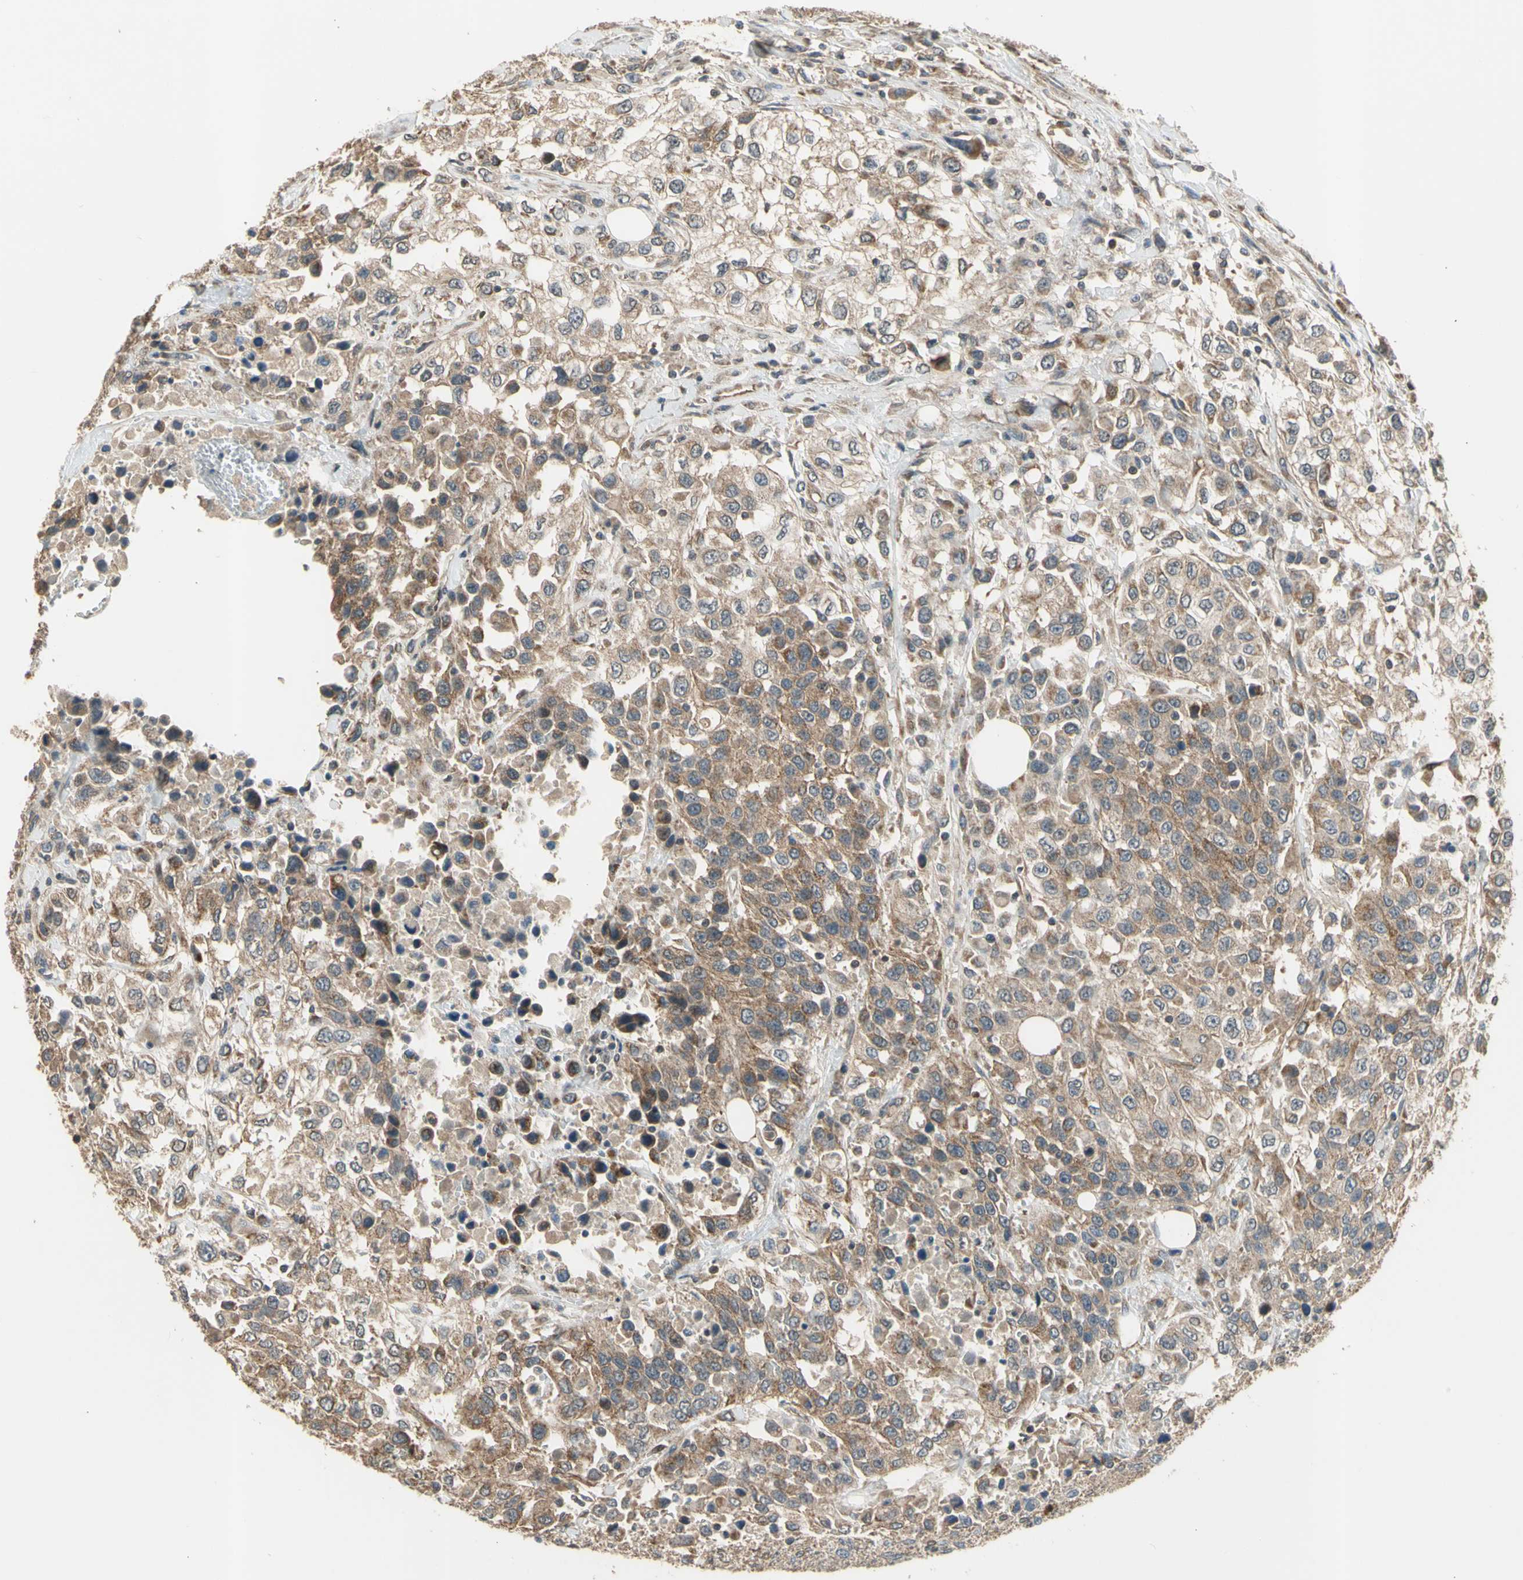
{"staining": {"intensity": "moderate", "quantity": "25%-75%", "location": "cytoplasmic/membranous"}, "tissue": "urothelial cancer", "cell_type": "Tumor cells", "image_type": "cancer", "snomed": [{"axis": "morphology", "description": "Urothelial carcinoma, High grade"}, {"axis": "topography", "description": "Urinary bladder"}], "caption": "This is an image of IHC staining of urothelial cancer, which shows moderate staining in the cytoplasmic/membranous of tumor cells.", "gene": "EFNB2", "patient": {"sex": "female", "age": 80}}